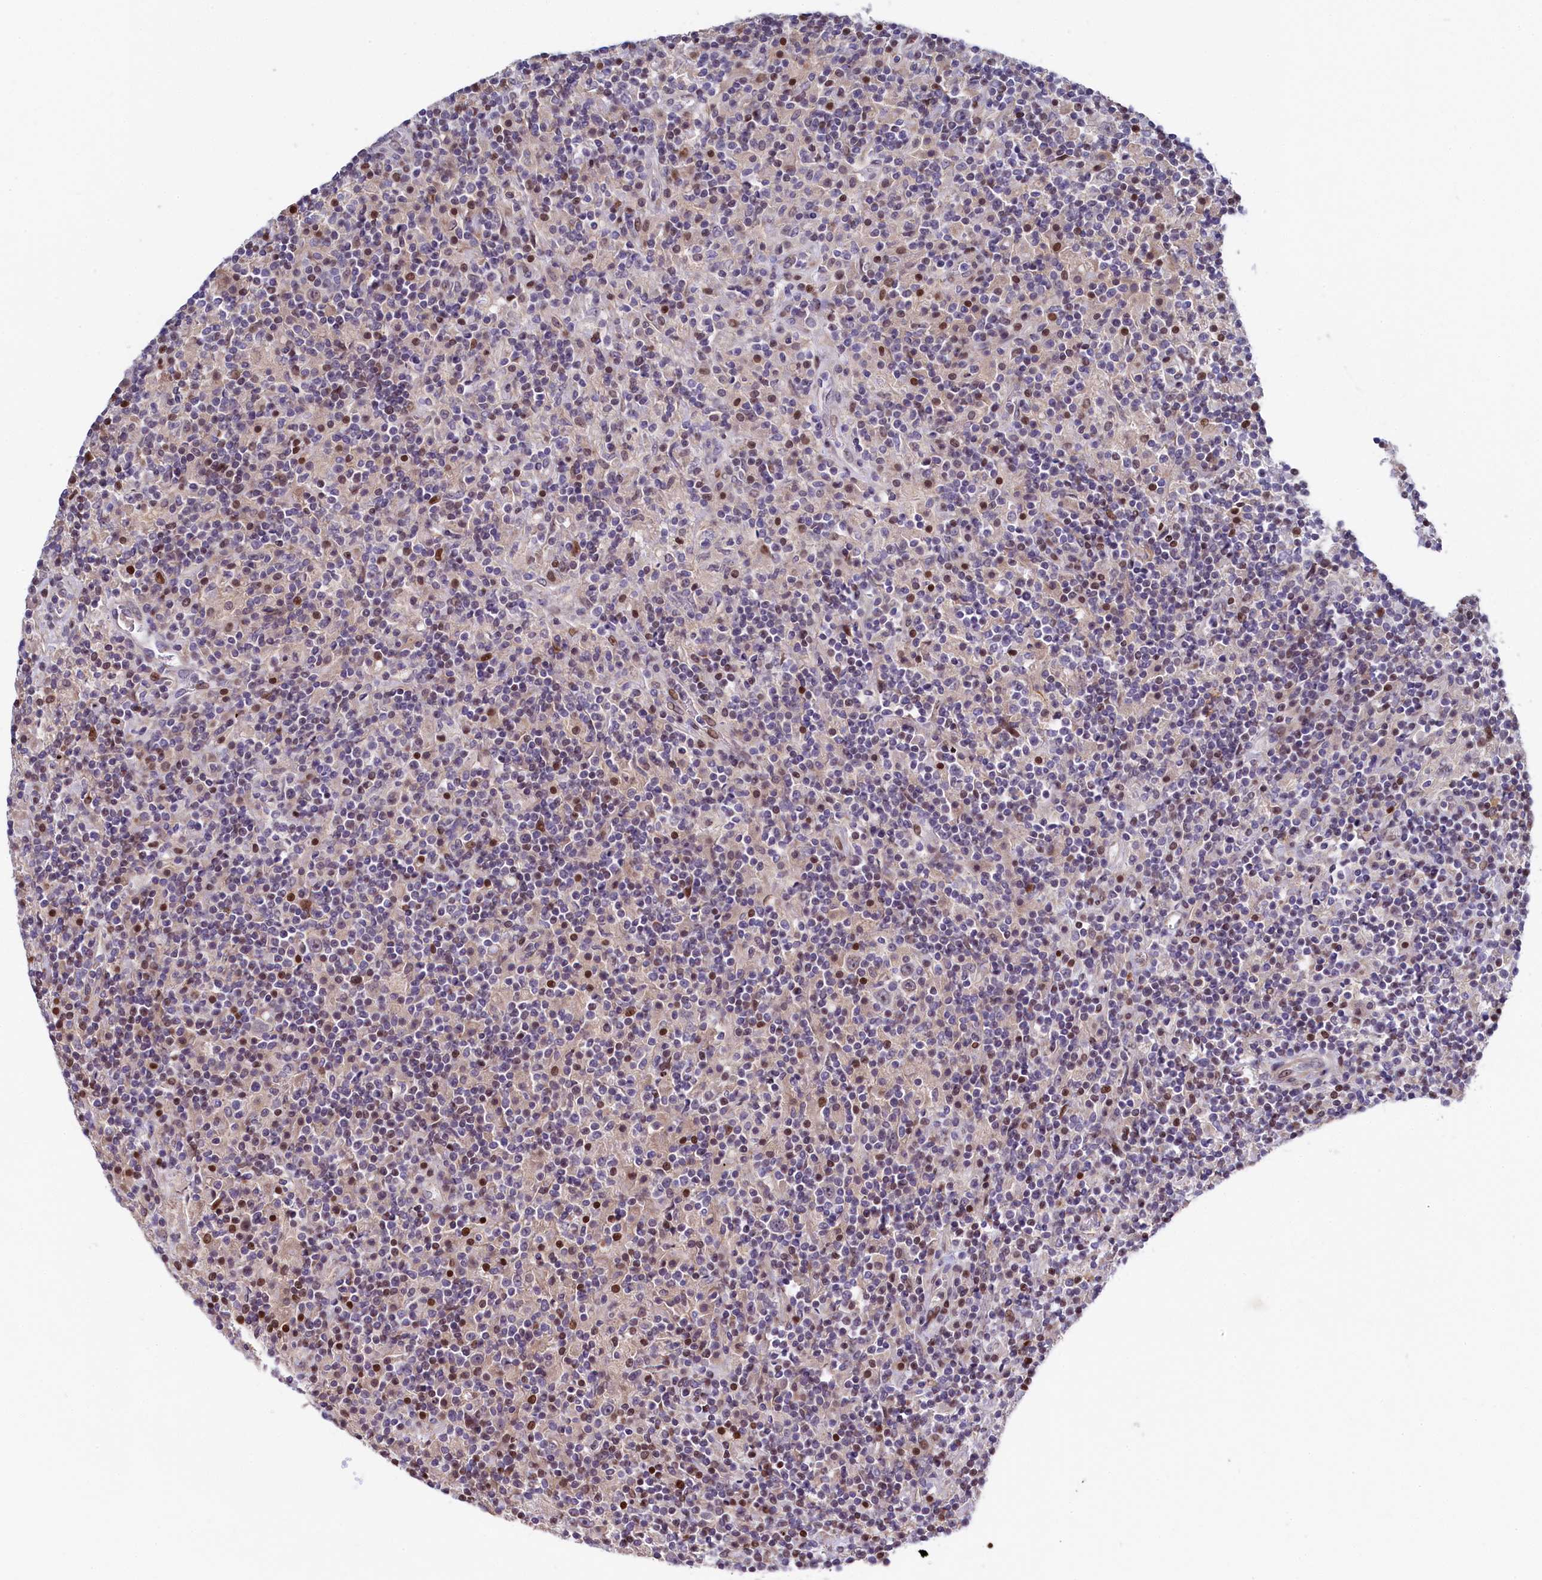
{"staining": {"intensity": "negative", "quantity": "none", "location": "none"}, "tissue": "lymphoma", "cell_type": "Tumor cells", "image_type": "cancer", "snomed": [{"axis": "morphology", "description": "Hodgkin's disease, NOS"}, {"axis": "topography", "description": "Lymph node"}], "caption": "Immunohistochemistry histopathology image of lymphoma stained for a protein (brown), which exhibits no staining in tumor cells.", "gene": "TGDS", "patient": {"sex": "male", "age": 70}}